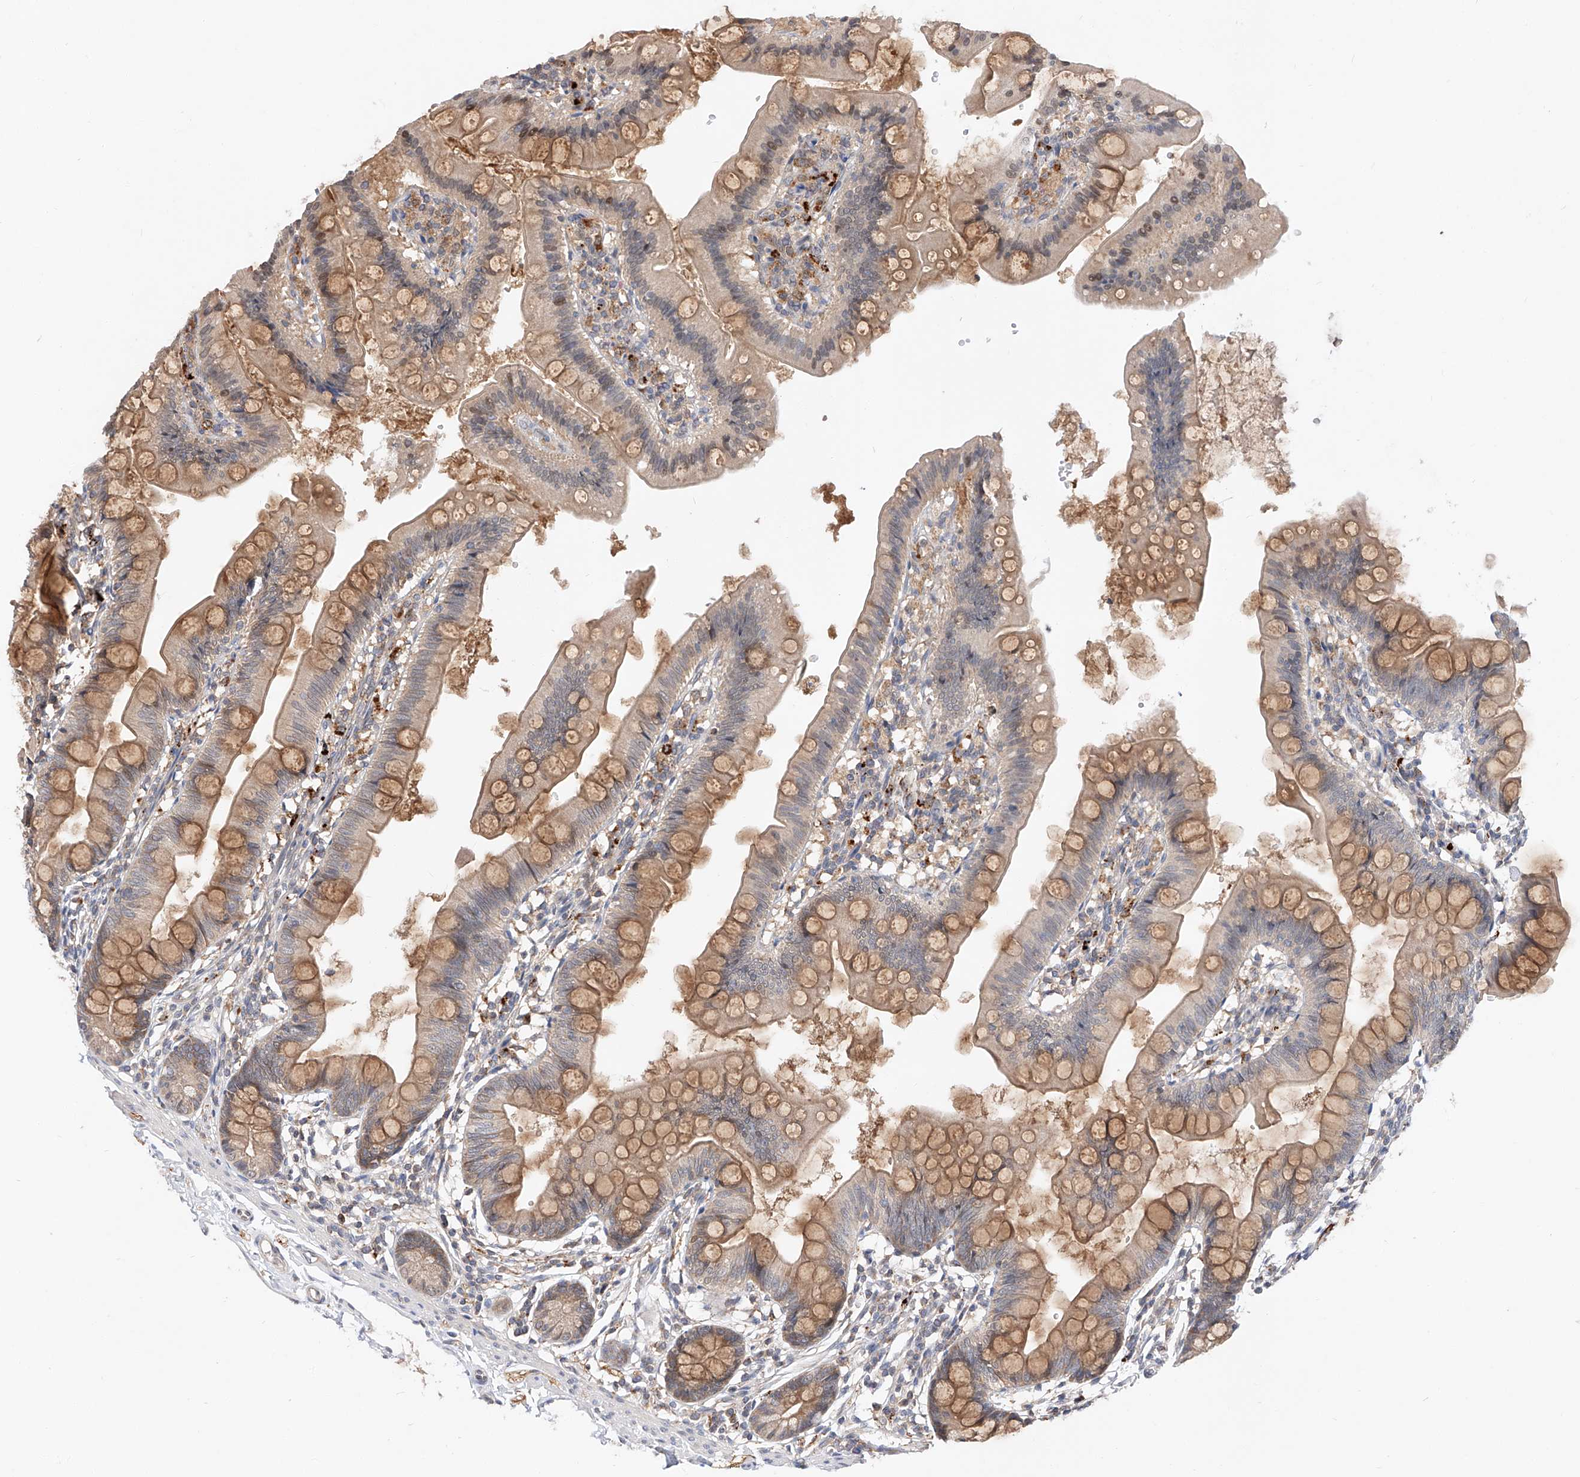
{"staining": {"intensity": "weak", "quantity": ">75%", "location": "cytoplasmic/membranous"}, "tissue": "small intestine", "cell_type": "Glandular cells", "image_type": "normal", "snomed": [{"axis": "morphology", "description": "Normal tissue, NOS"}, {"axis": "topography", "description": "Small intestine"}], "caption": "Small intestine stained with a brown dye reveals weak cytoplasmic/membranous positive expression in about >75% of glandular cells.", "gene": "DIRAS3", "patient": {"sex": "male", "age": 7}}